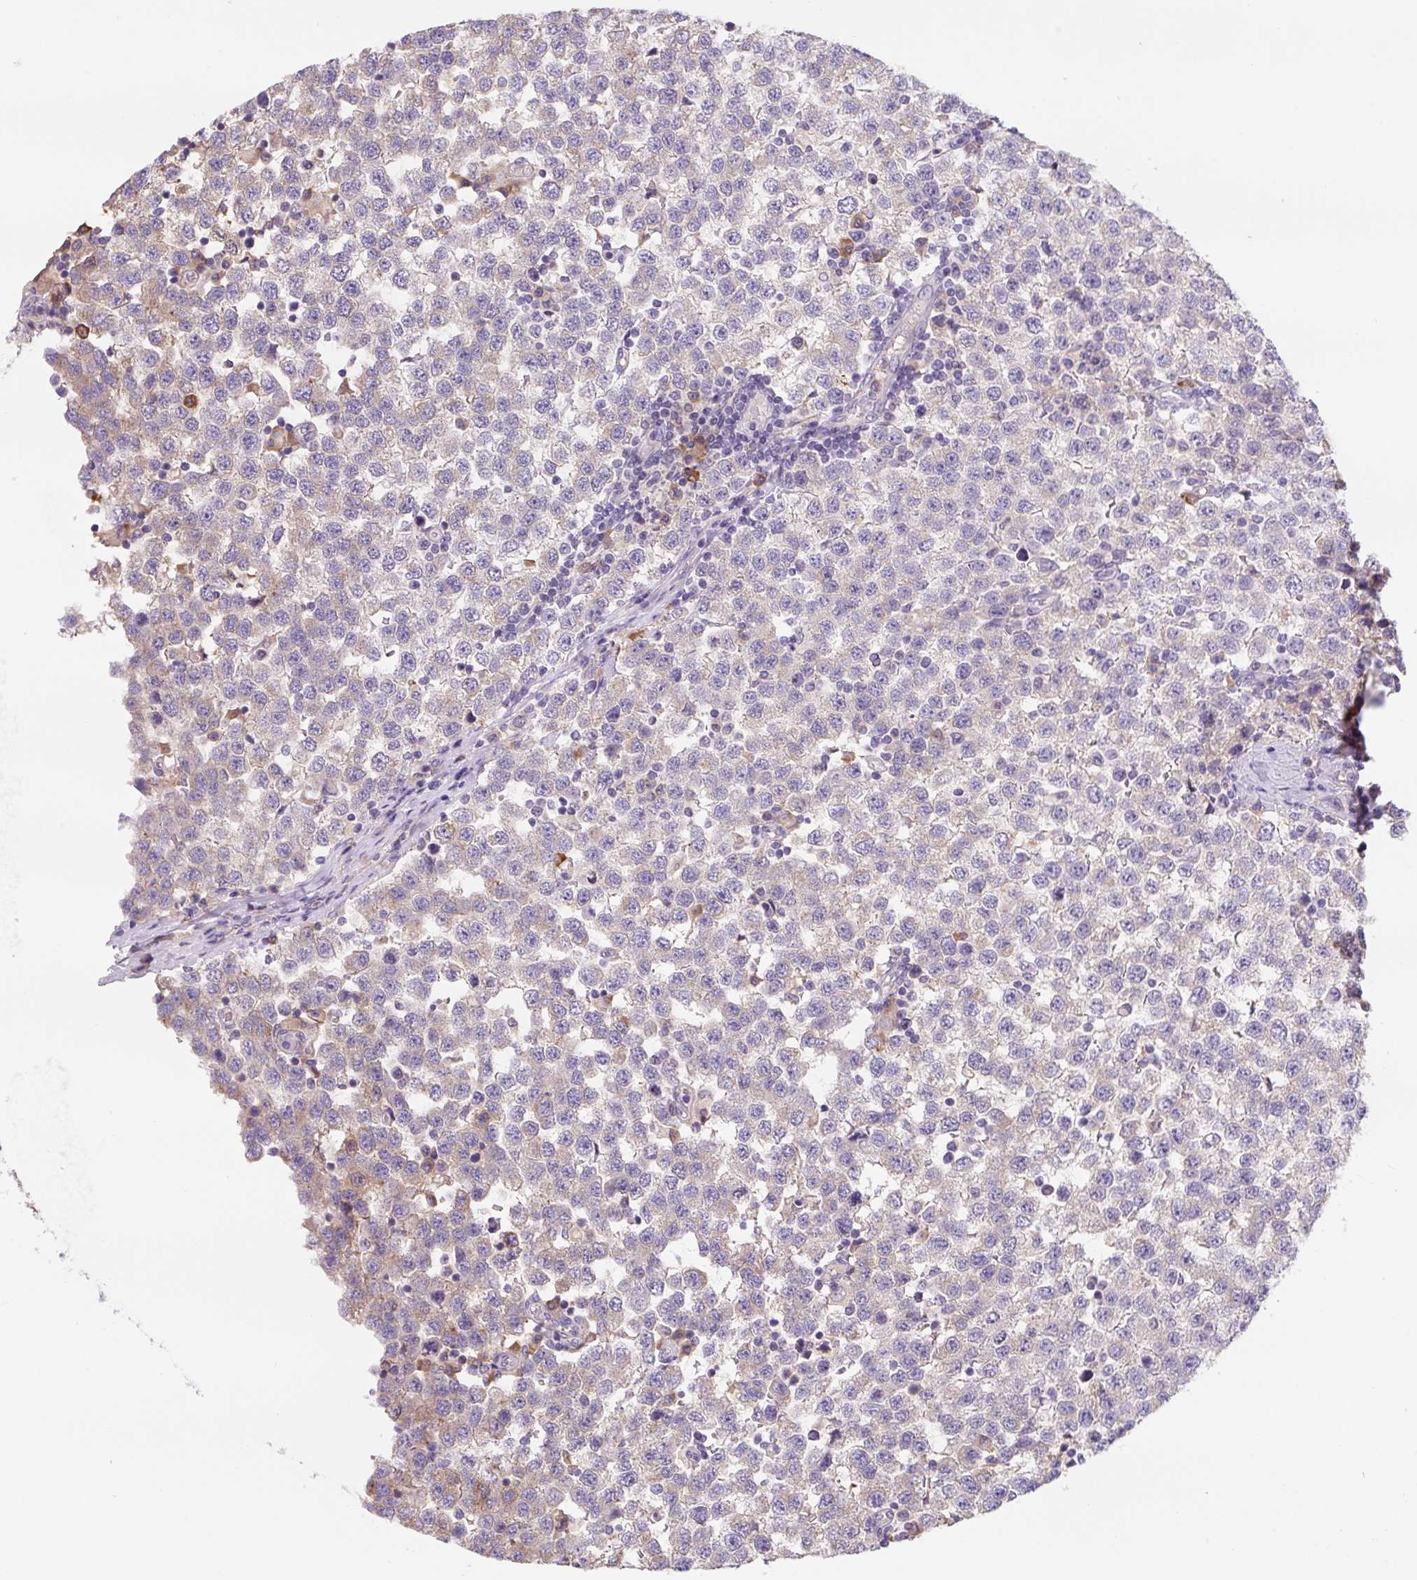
{"staining": {"intensity": "negative", "quantity": "none", "location": "none"}, "tissue": "testis cancer", "cell_type": "Tumor cells", "image_type": "cancer", "snomed": [{"axis": "morphology", "description": "Seminoma, NOS"}, {"axis": "topography", "description": "Testis"}], "caption": "This is an immunohistochemistry photomicrograph of seminoma (testis). There is no staining in tumor cells.", "gene": "FZD5", "patient": {"sex": "male", "age": 34}}